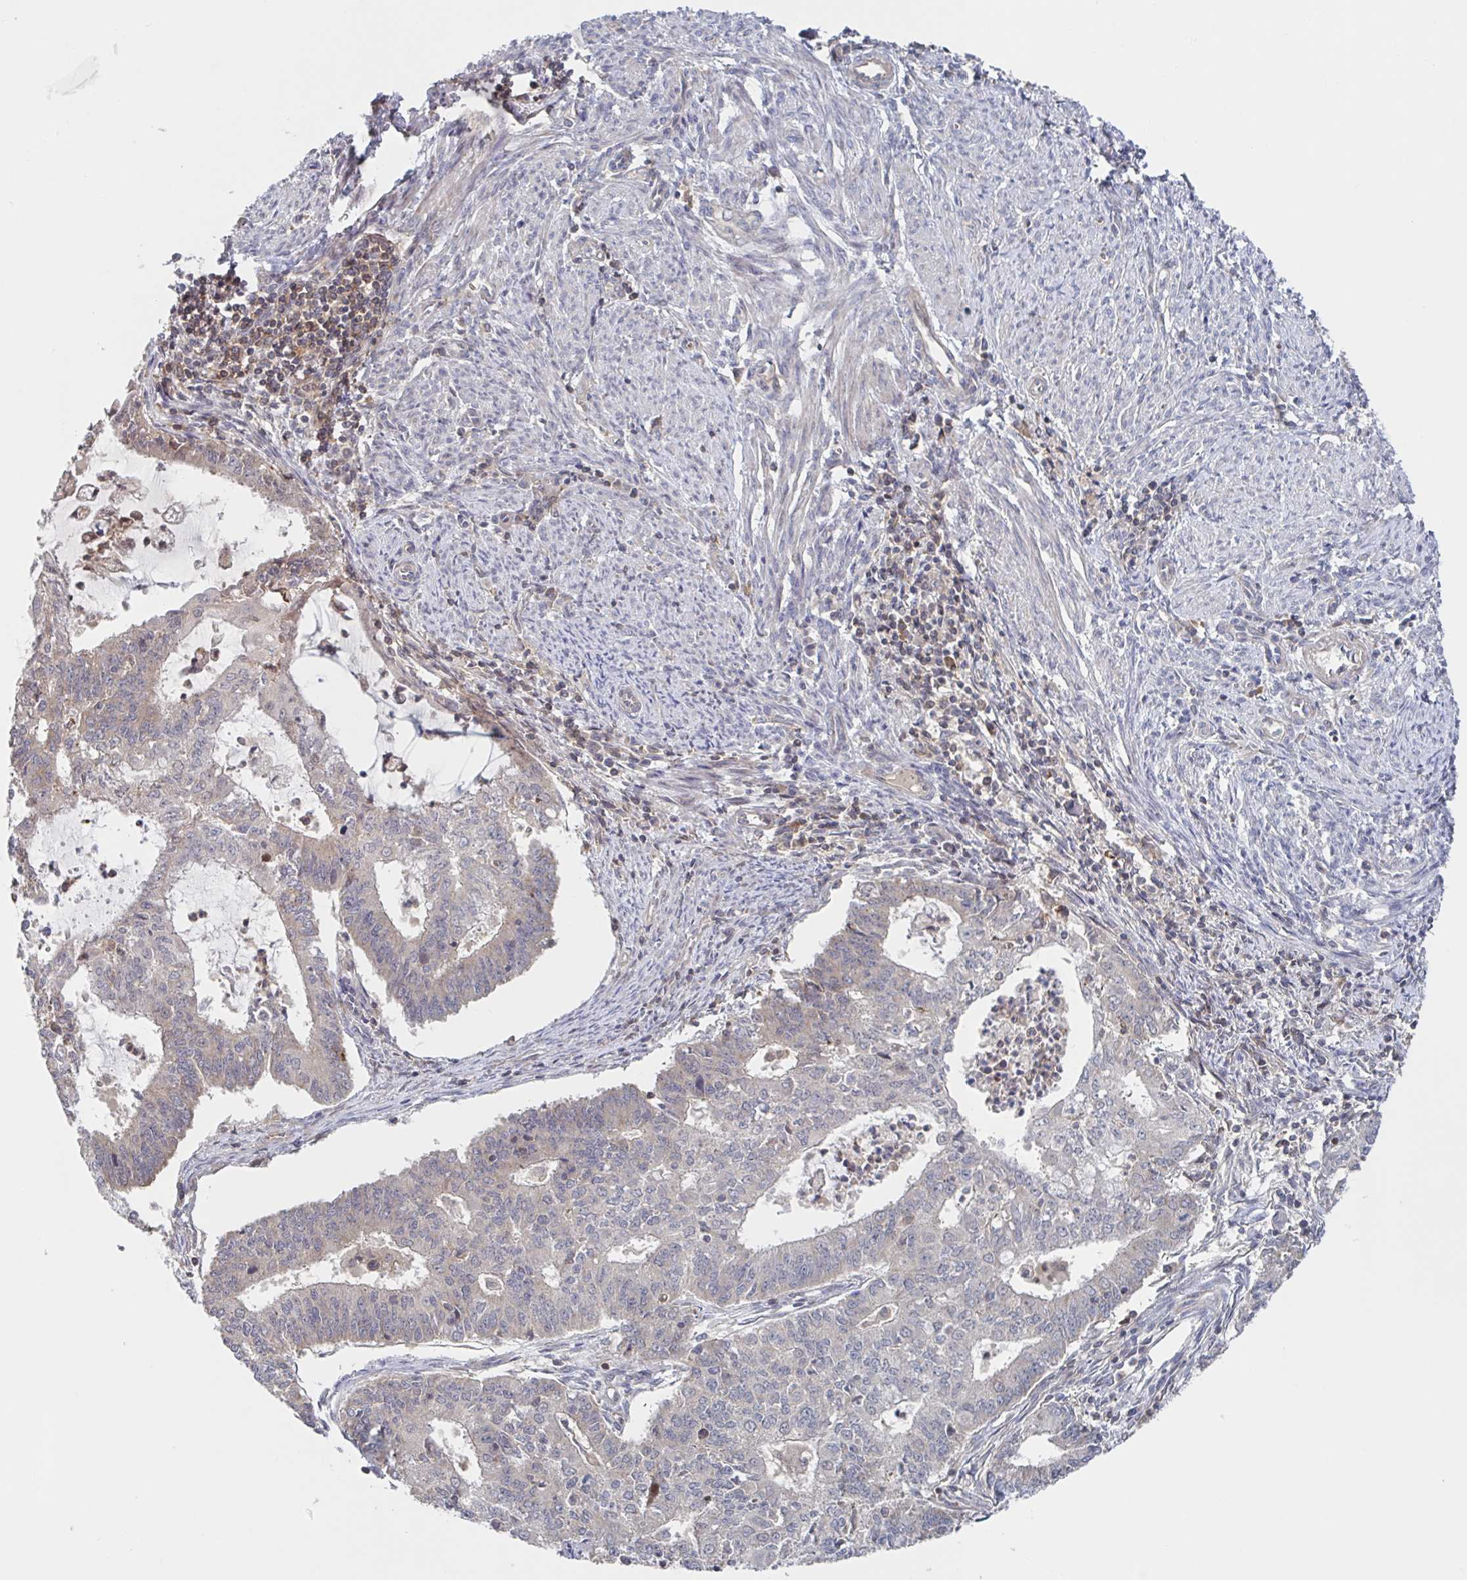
{"staining": {"intensity": "negative", "quantity": "none", "location": "none"}, "tissue": "endometrial cancer", "cell_type": "Tumor cells", "image_type": "cancer", "snomed": [{"axis": "morphology", "description": "Adenocarcinoma, NOS"}, {"axis": "topography", "description": "Endometrium"}], "caption": "This is an immunohistochemistry (IHC) image of endometrial adenocarcinoma. There is no expression in tumor cells.", "gene": "DHRS12", "patient": {"sex": "female", "age": 61}}